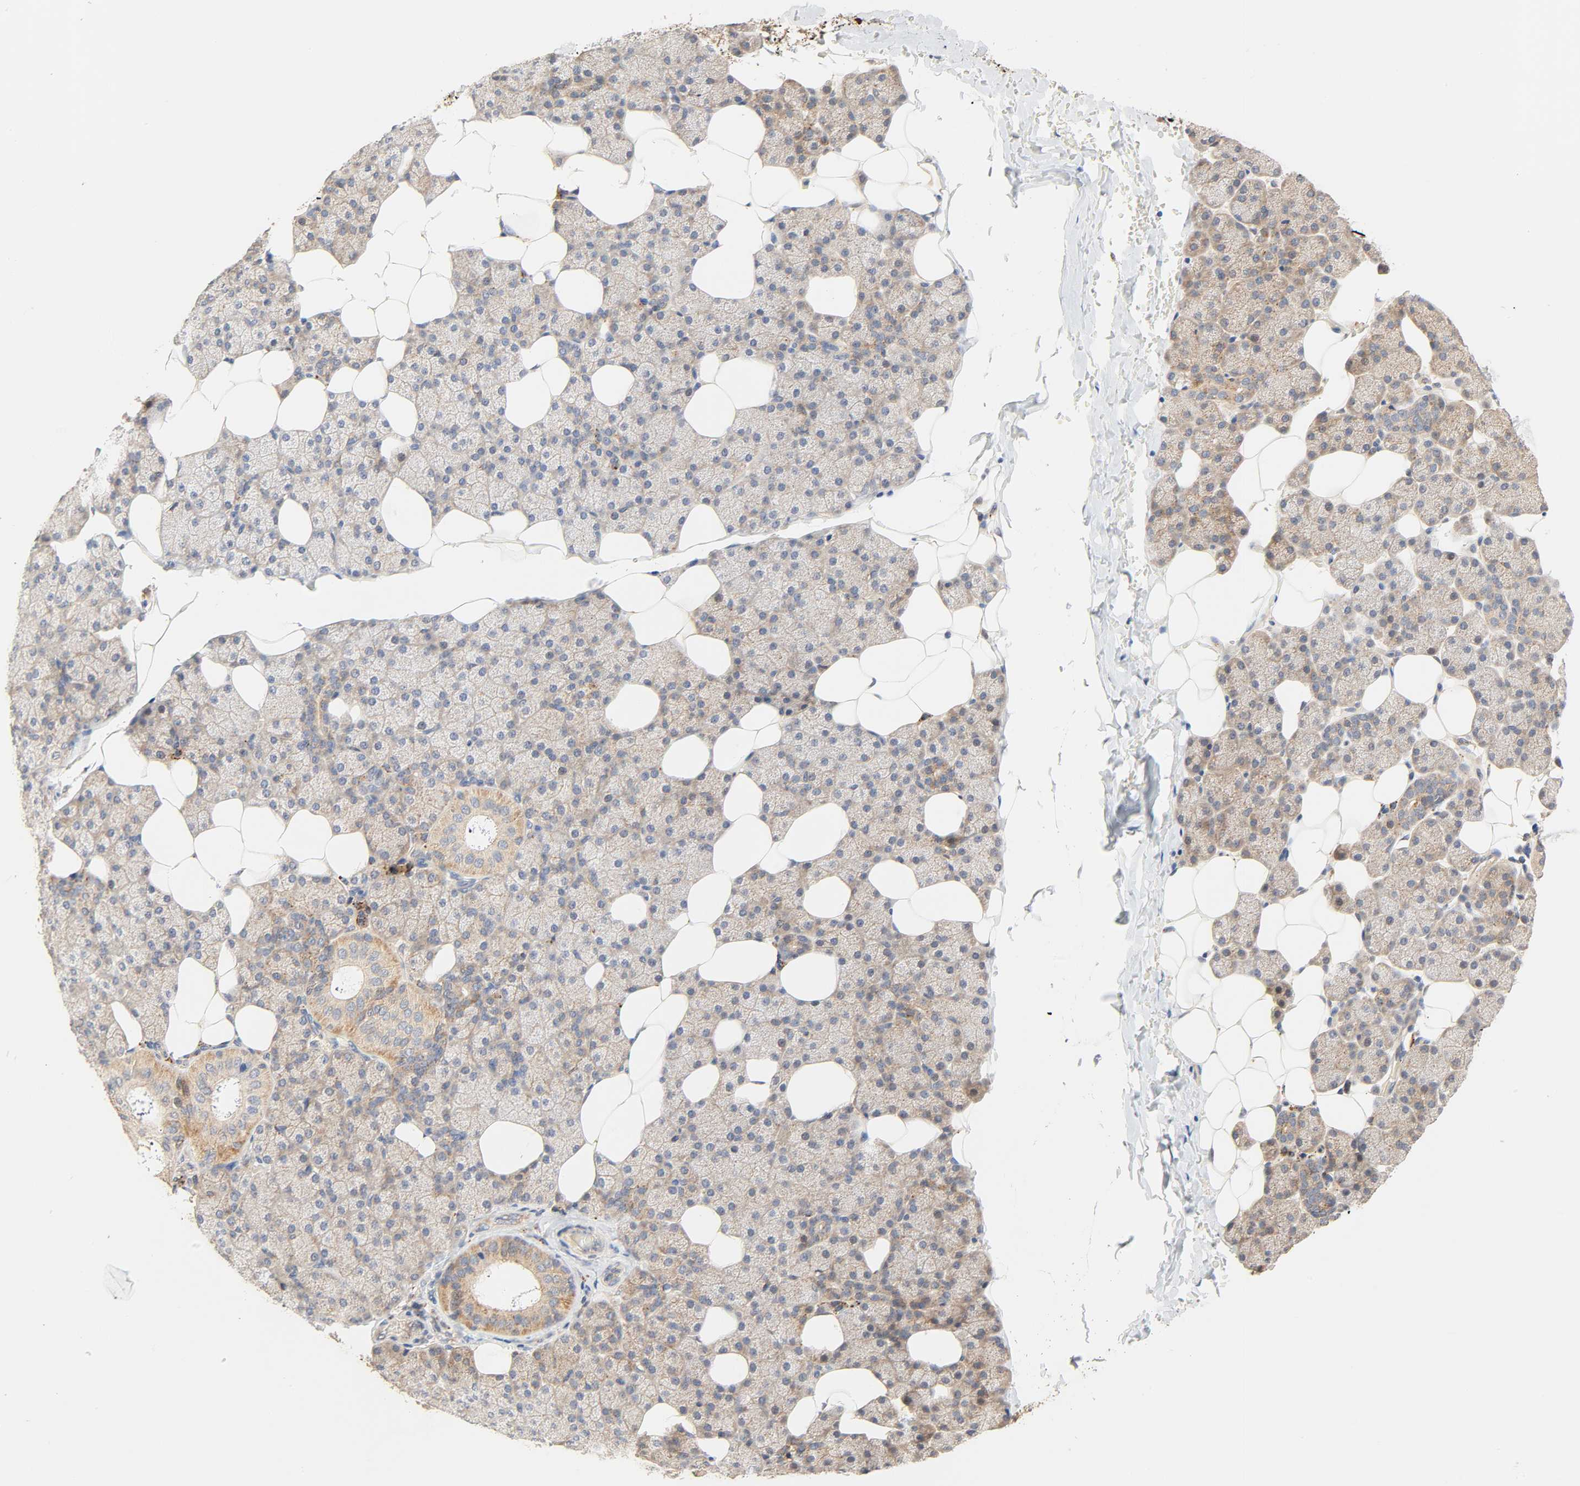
{"staining": {"intensity": "strong", "quantity": "25%-75%", "location": "cytoplasmic/membranous"}, "tissue": "salivary gland", "cell_type": "Glandular cells", "image_type": "normal", "snomed": [{"axis": "morphology", "description": "Normal tissue, NOS"}, {"axis": "topography", "description": "Lymph node"}, {"axis": "topography", "description": "Salivary gland"}], "caption": "Salivary gland stained with DAB (3,3'-diaminobenzidine) immunohistochemistry exhibits high levels of strong cytoplasmic/membranous positivity in about 25%-75% of glandular cells.", "gene": "MAPK6", "patient": {"sex": "male", "age": 8}}